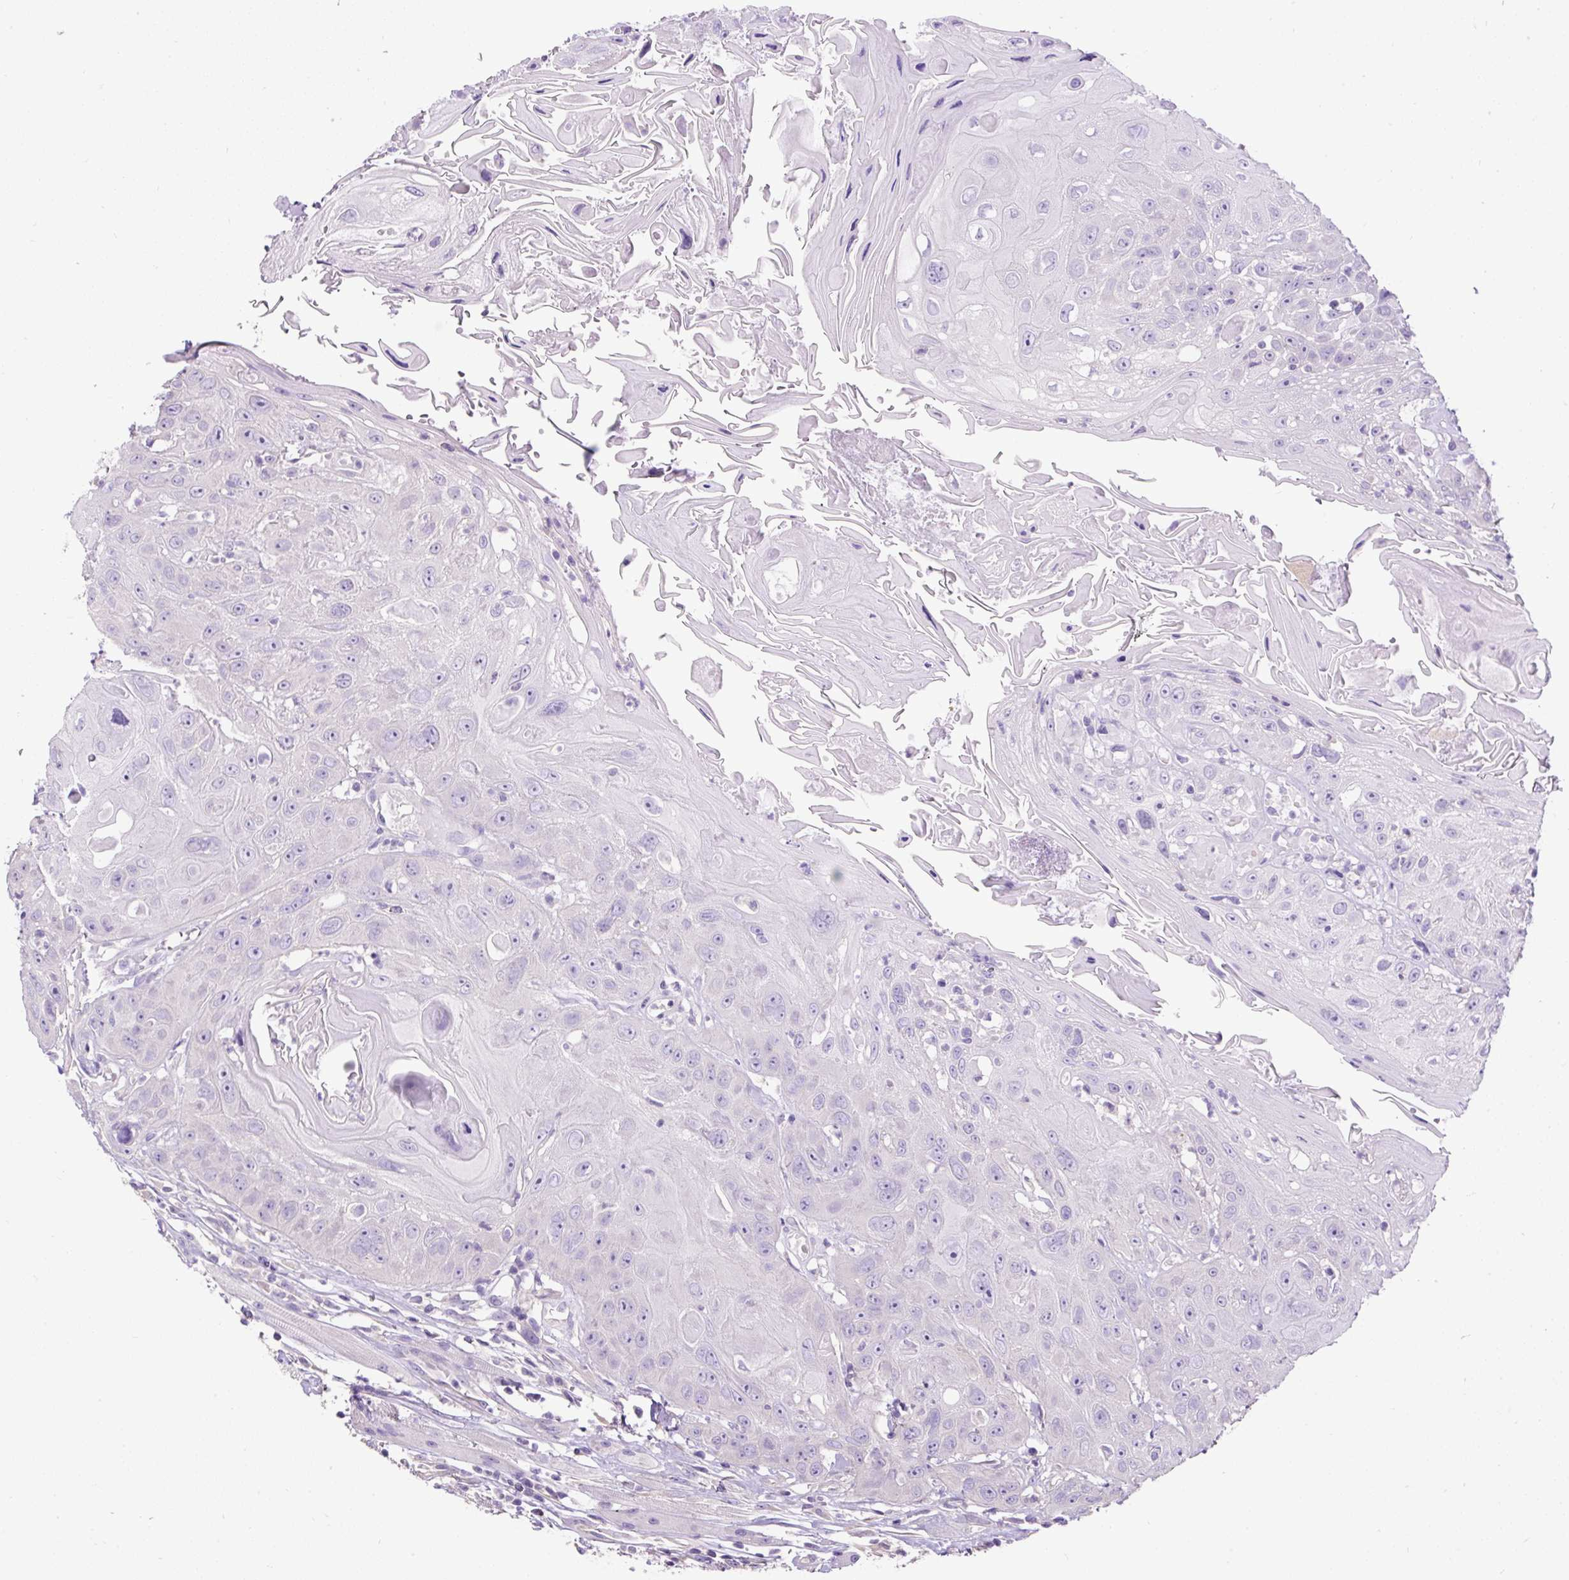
{"staining": {"intensity": "negative", "quantity": "none", "location": "none"}, "tissue": "head and neck cancer", "cell_type": "Tumor cells", "image_type": "cancer", "snomed": [{"axis": "morphology", "description": "Squamous cell carcinoma, NOS"}, {"axis": "topography", "description": "Head-Neck"}], "caption": "Squamous cell carcinoma (head and neck) was stained to show a protein in brown. There is no significant positivity in tumor cells.", "gene": "PDIA2", "patient": {"sex": "female", "age": 59}}